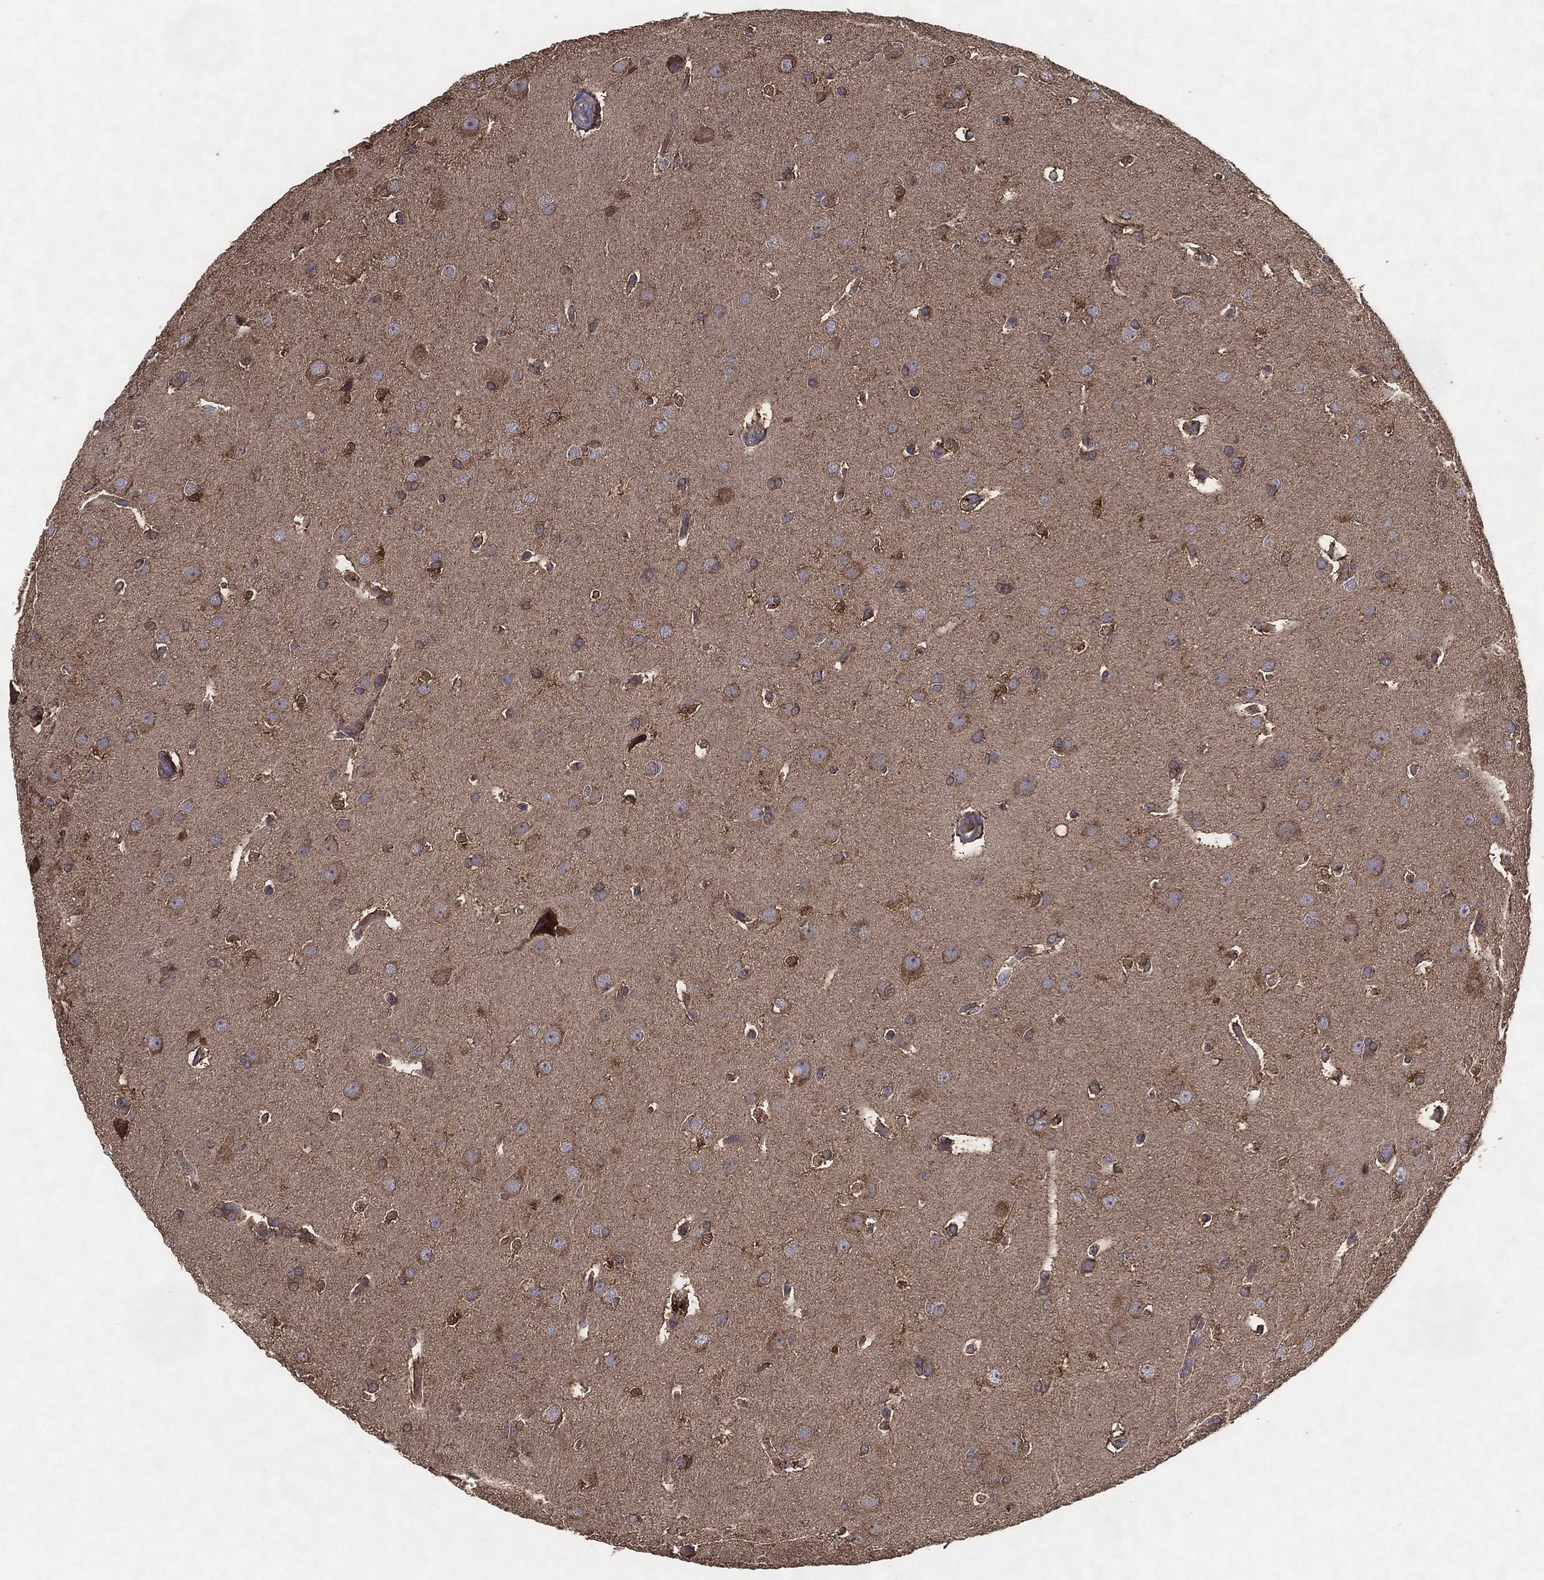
{"staining": {"intensity": "weak", "quantity": "<25%", "location": "cytoplasmic/membranous"}, "tissue": "glioma", "cell_type": "Tumor cells", "image_type": "cancer", "snomed": [{"axis": "morphology", "description": "Glioma, malignant, Low grade"}, {"axis": "topography", "description": "Brain"}], "caption": "DAB immunohistochemical staining of human low-grade glioma (malignant) exhibits no significant staining in tumor cells.", "gene": "MT-ND1", "patient": {"sex": "female", "age": 32}}